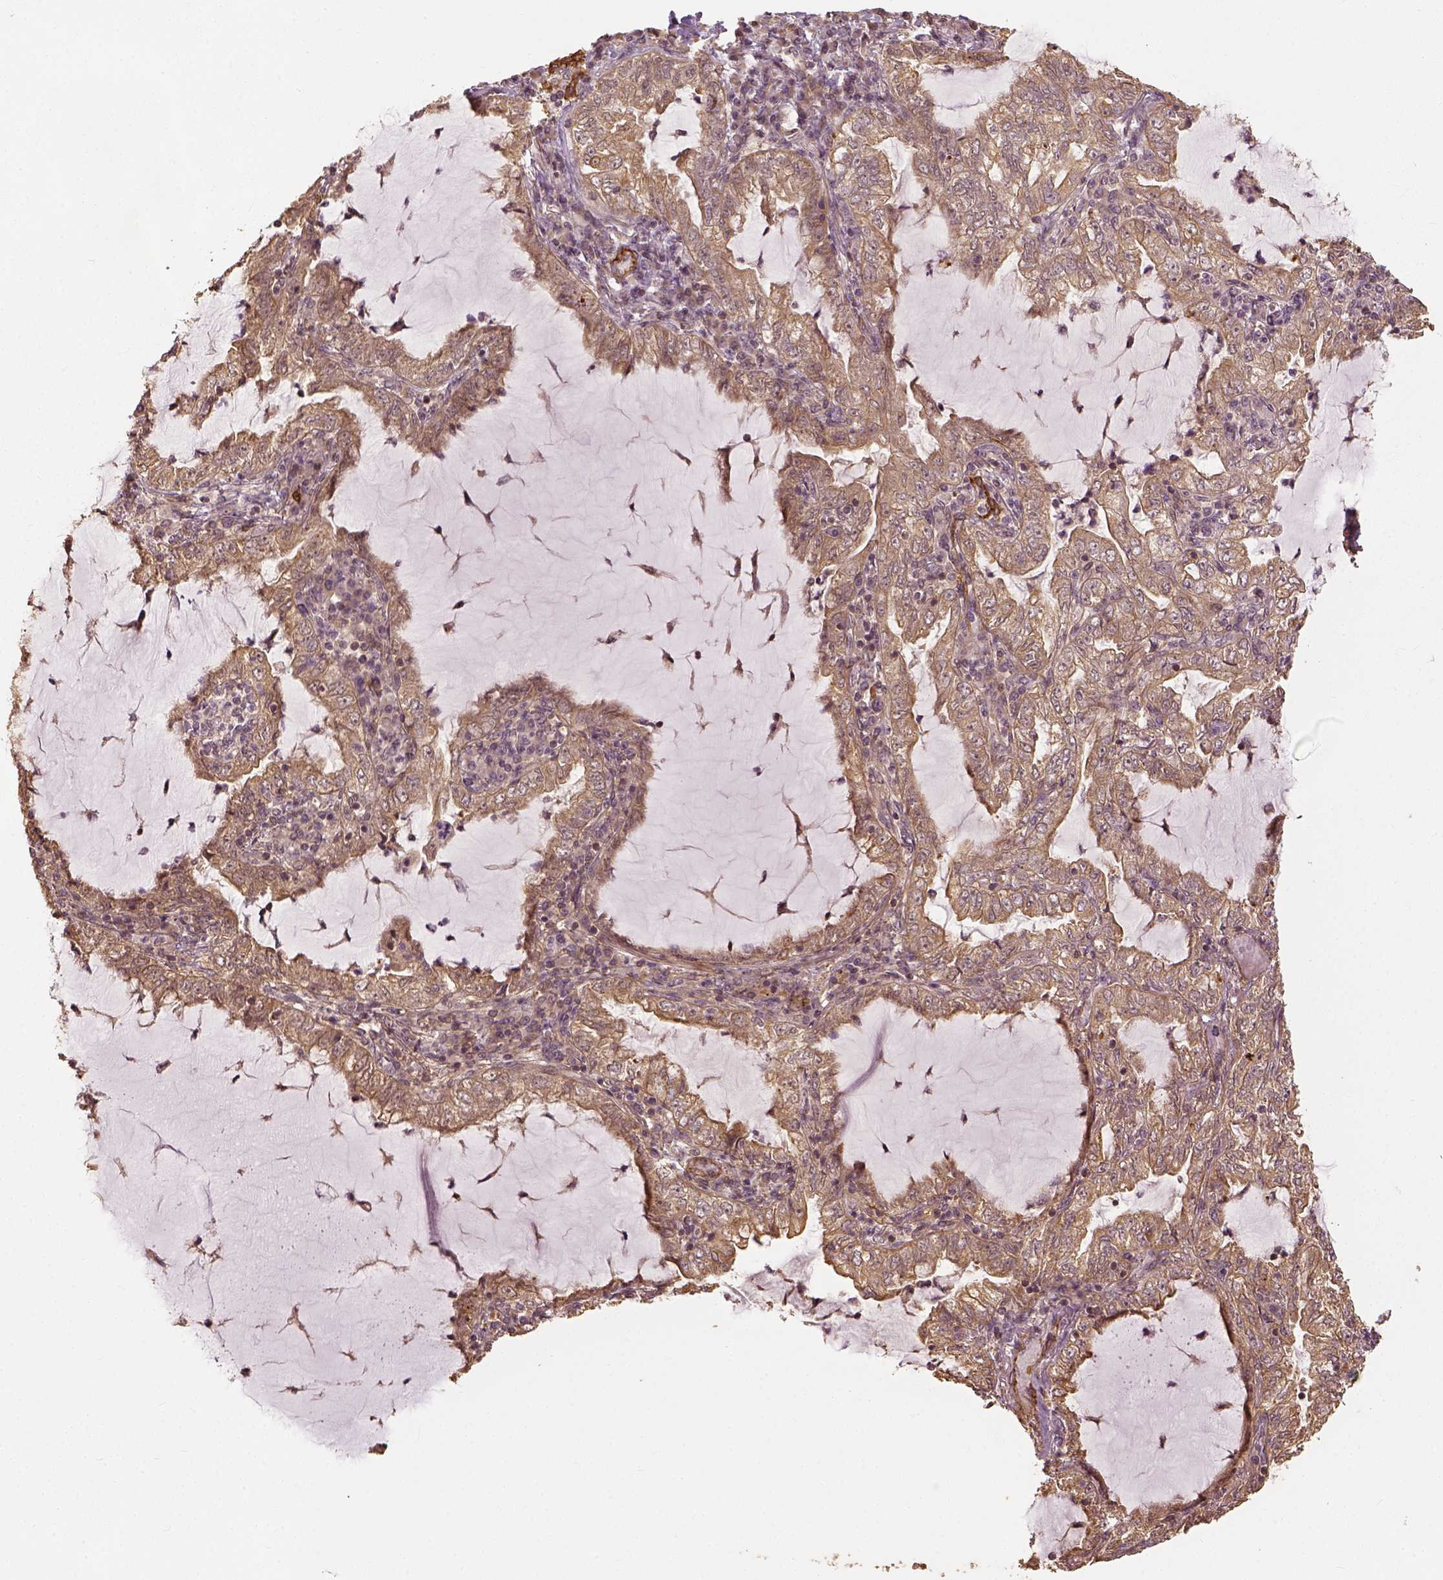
{"staining": {"intensity": "weak", "quantity": ">75%", "location": "cytoplasmic/membranous"}, "tissue": "lung cancer", "cell_type": "Tumor cells", "image_type": "cancer", "snomed": [{"axis": "morphology", "description": "Adenocarcinoma, NOS"}, {"axis": "topography", "description": "Lung"}], "caption": "A histopathology image of human lung cancer stained for a protein shows weak cytoplasmic/membranous brown staining in tumor cells. The protein of interest is shown in brown color, while the nuclei are stained blue.", "gene": "VEGFA", "patient": {"sex": "female", "age": 73}}